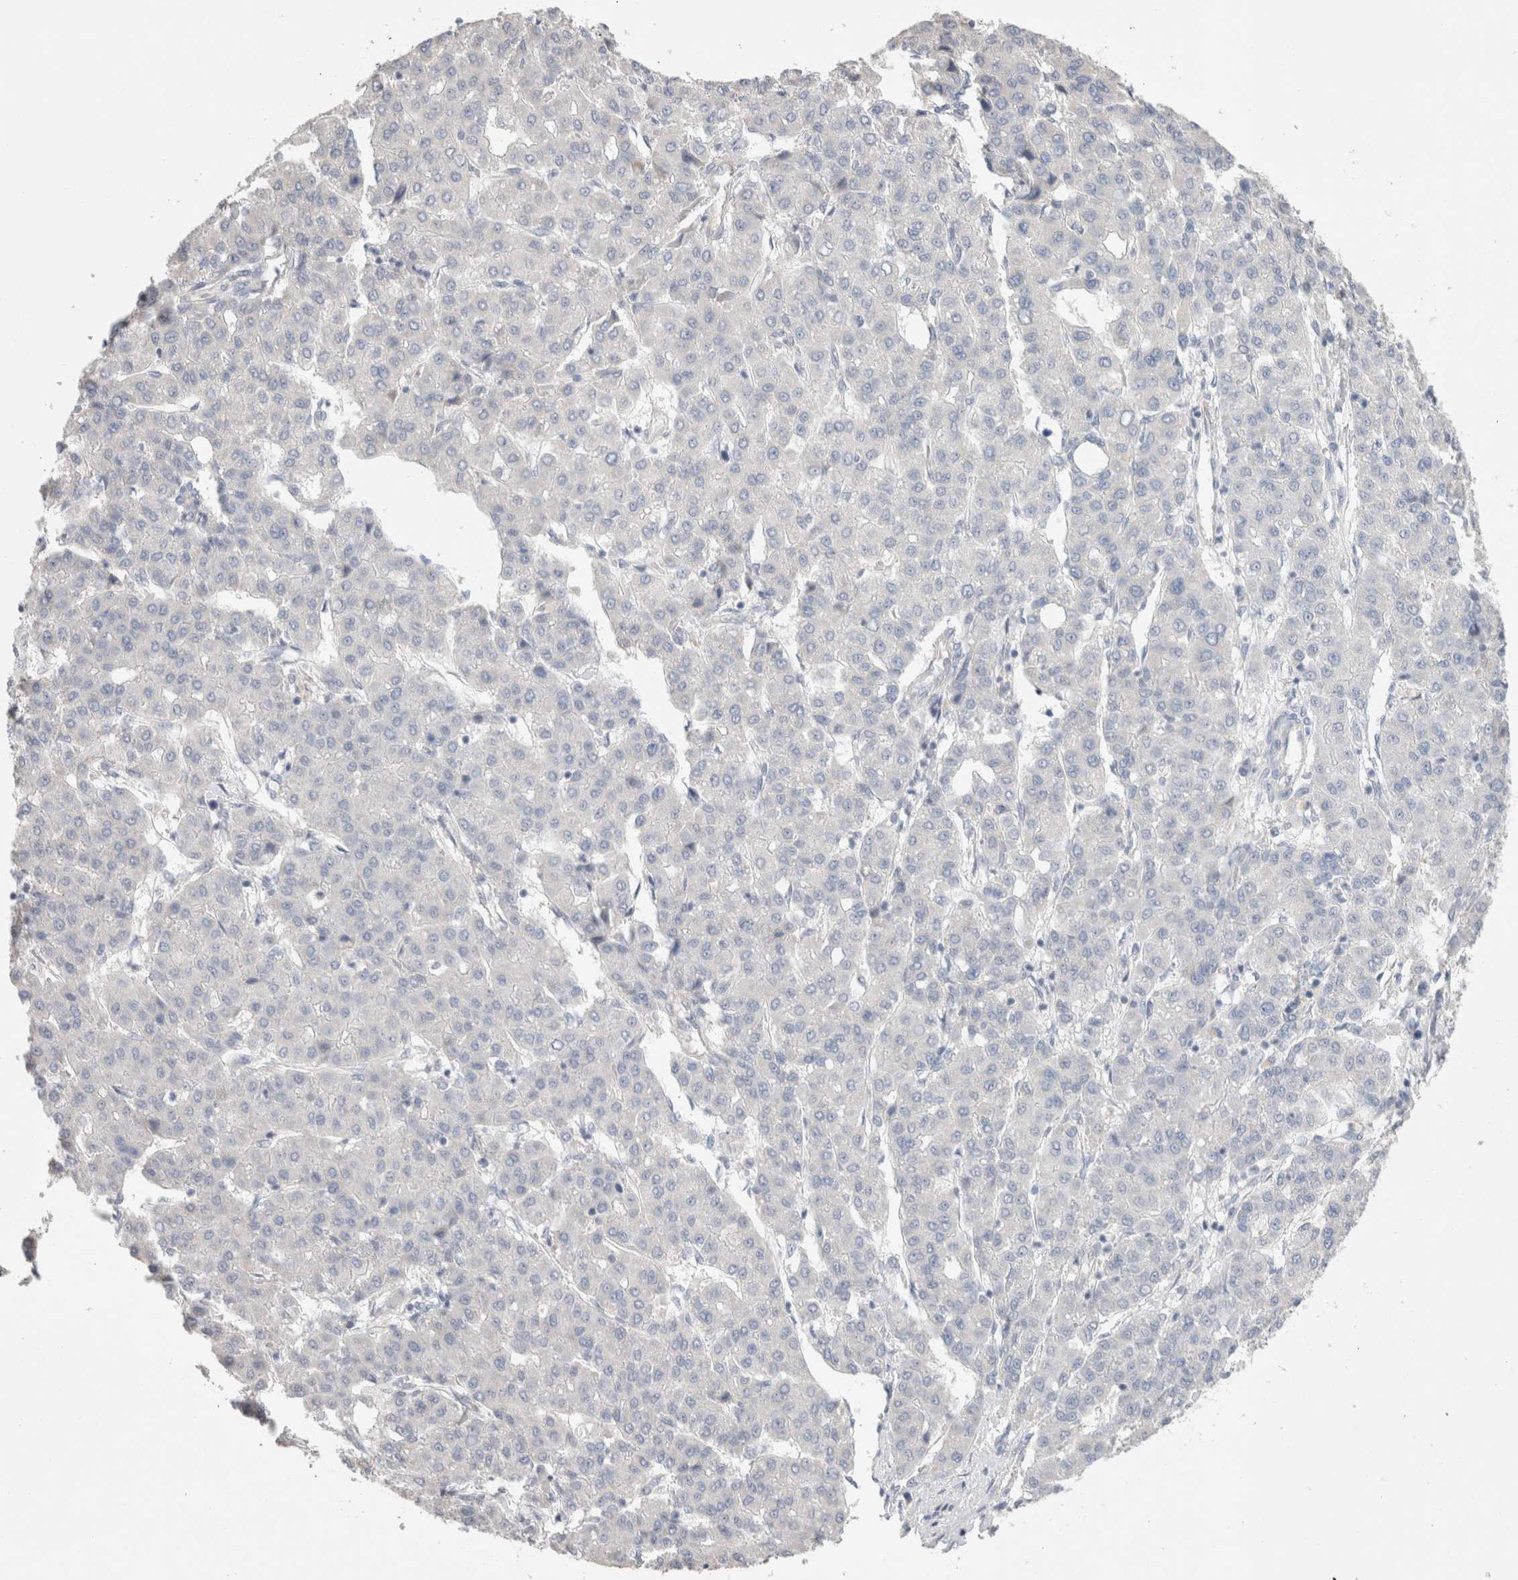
{"staining": {"intensity": "negative", "quantity": "none", "location": "none"}, "tissue": "liver cancer", "cell_type": "Tumor cells", "image_type": "cancer", "snomed": [{"axis": "morphology", "description": "Carcinoma, Hepatocellular, NOS"}, {"axis": "topography", "description": "Liver"}], "caption": "DAB immunohistochemical staining of human liver cancer demonstrates no significant positivity in tumor cells. The staining is performed using DAB brown chromogen with nuclei counter-stained in using hematoxylin.", "gene": "DMD", "patient": {"sex": "male", "age": 65}}